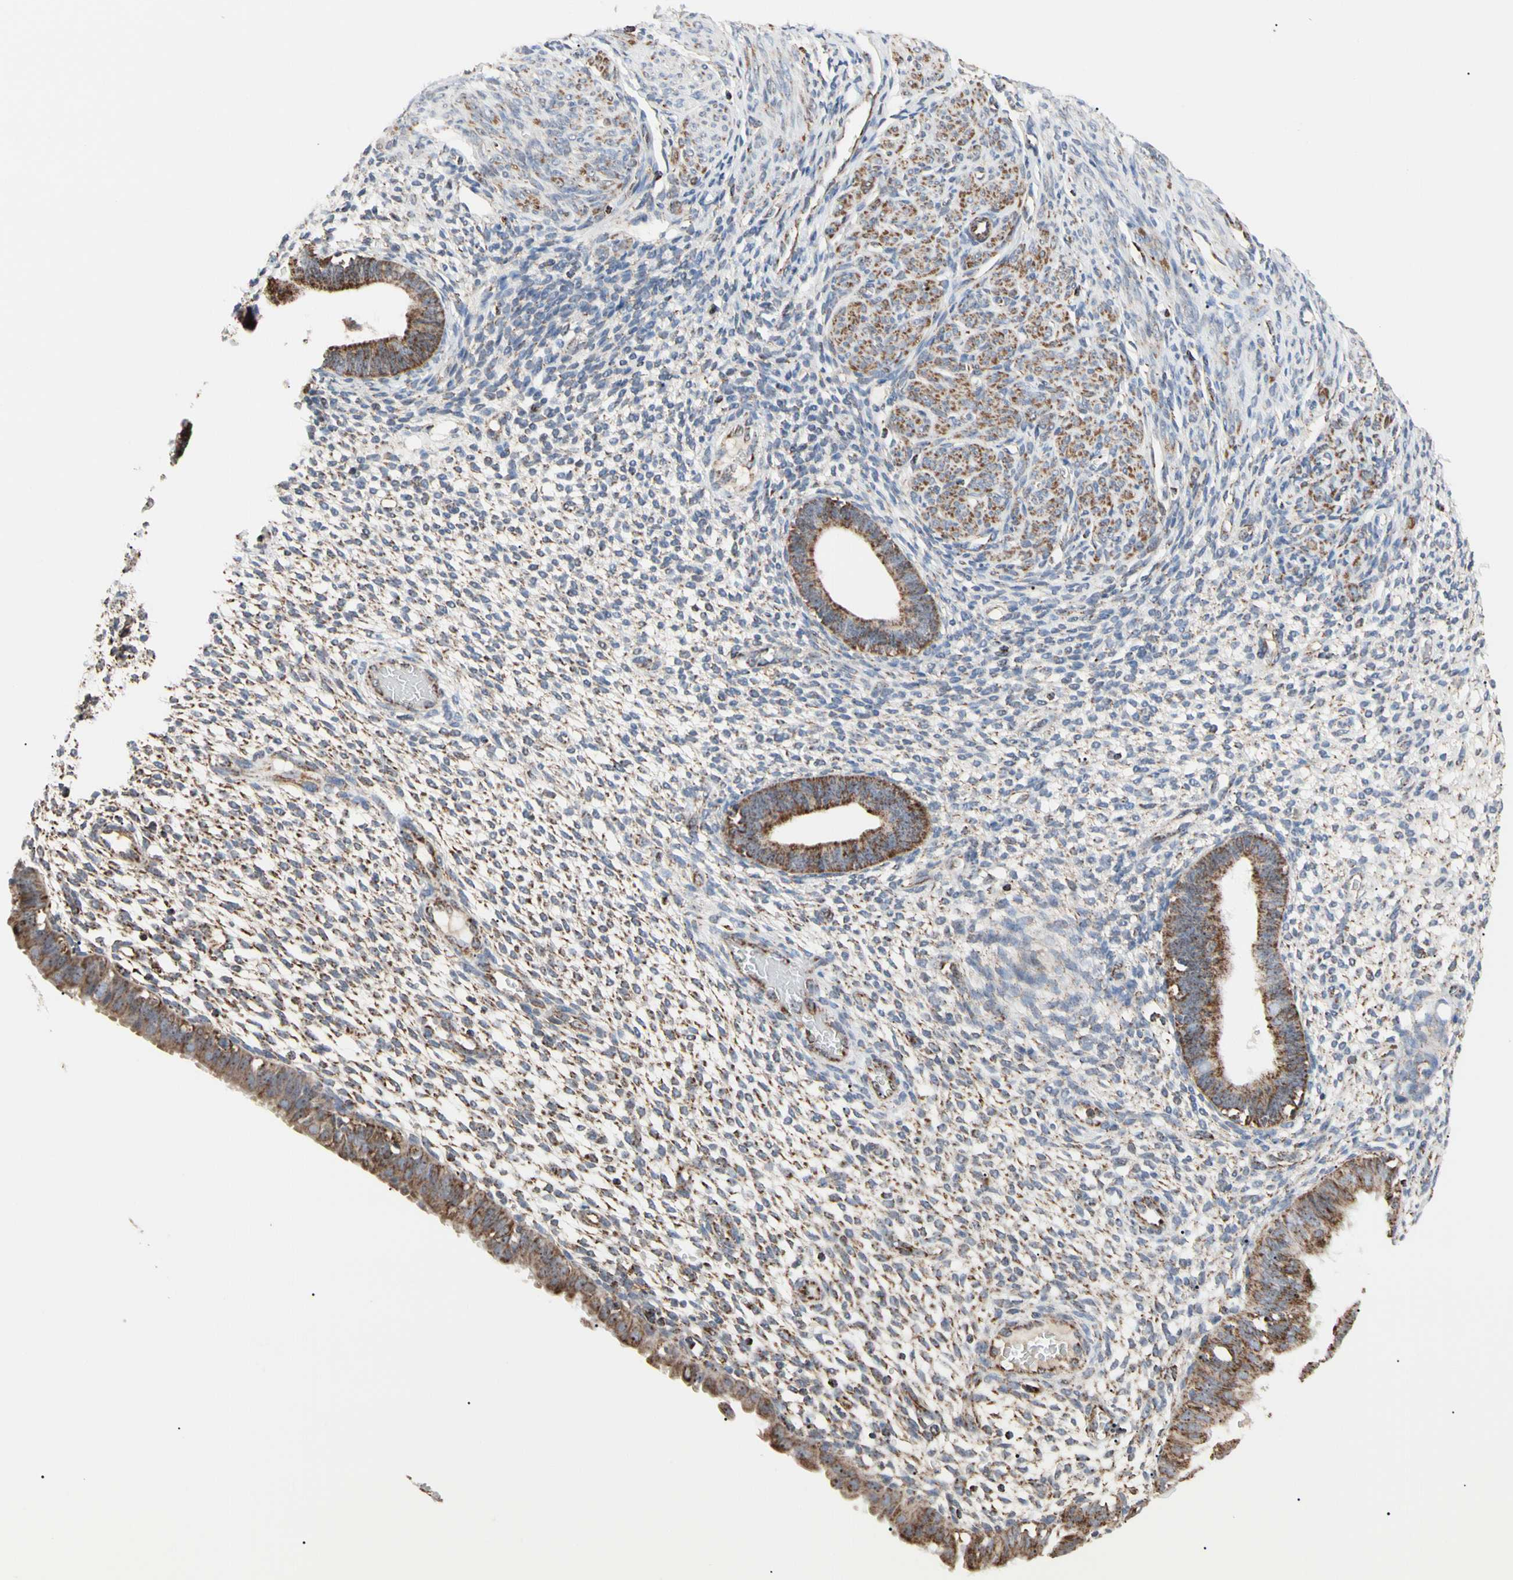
{"staining": {"intensity": "strong", "quantity": "25%-75%", "location": "cytoplasmic/membranous"}, "tissue": "endometrium", "cell_type": "Cells in endometrial stroma", "image_type": "normal", "snomed": [{"axis": "morphology", "description": "Normal tissue, NOS"}, {"axis": "topography", "description": "Endometrium"}], "caption": "A brown stain highlights strong cytoplasmic/membranous staining of a protein in cells in endometrial stroma of normal human endometrium.", "gene": "FAM110B", "patient": {"sex": "female", "age": 61}}